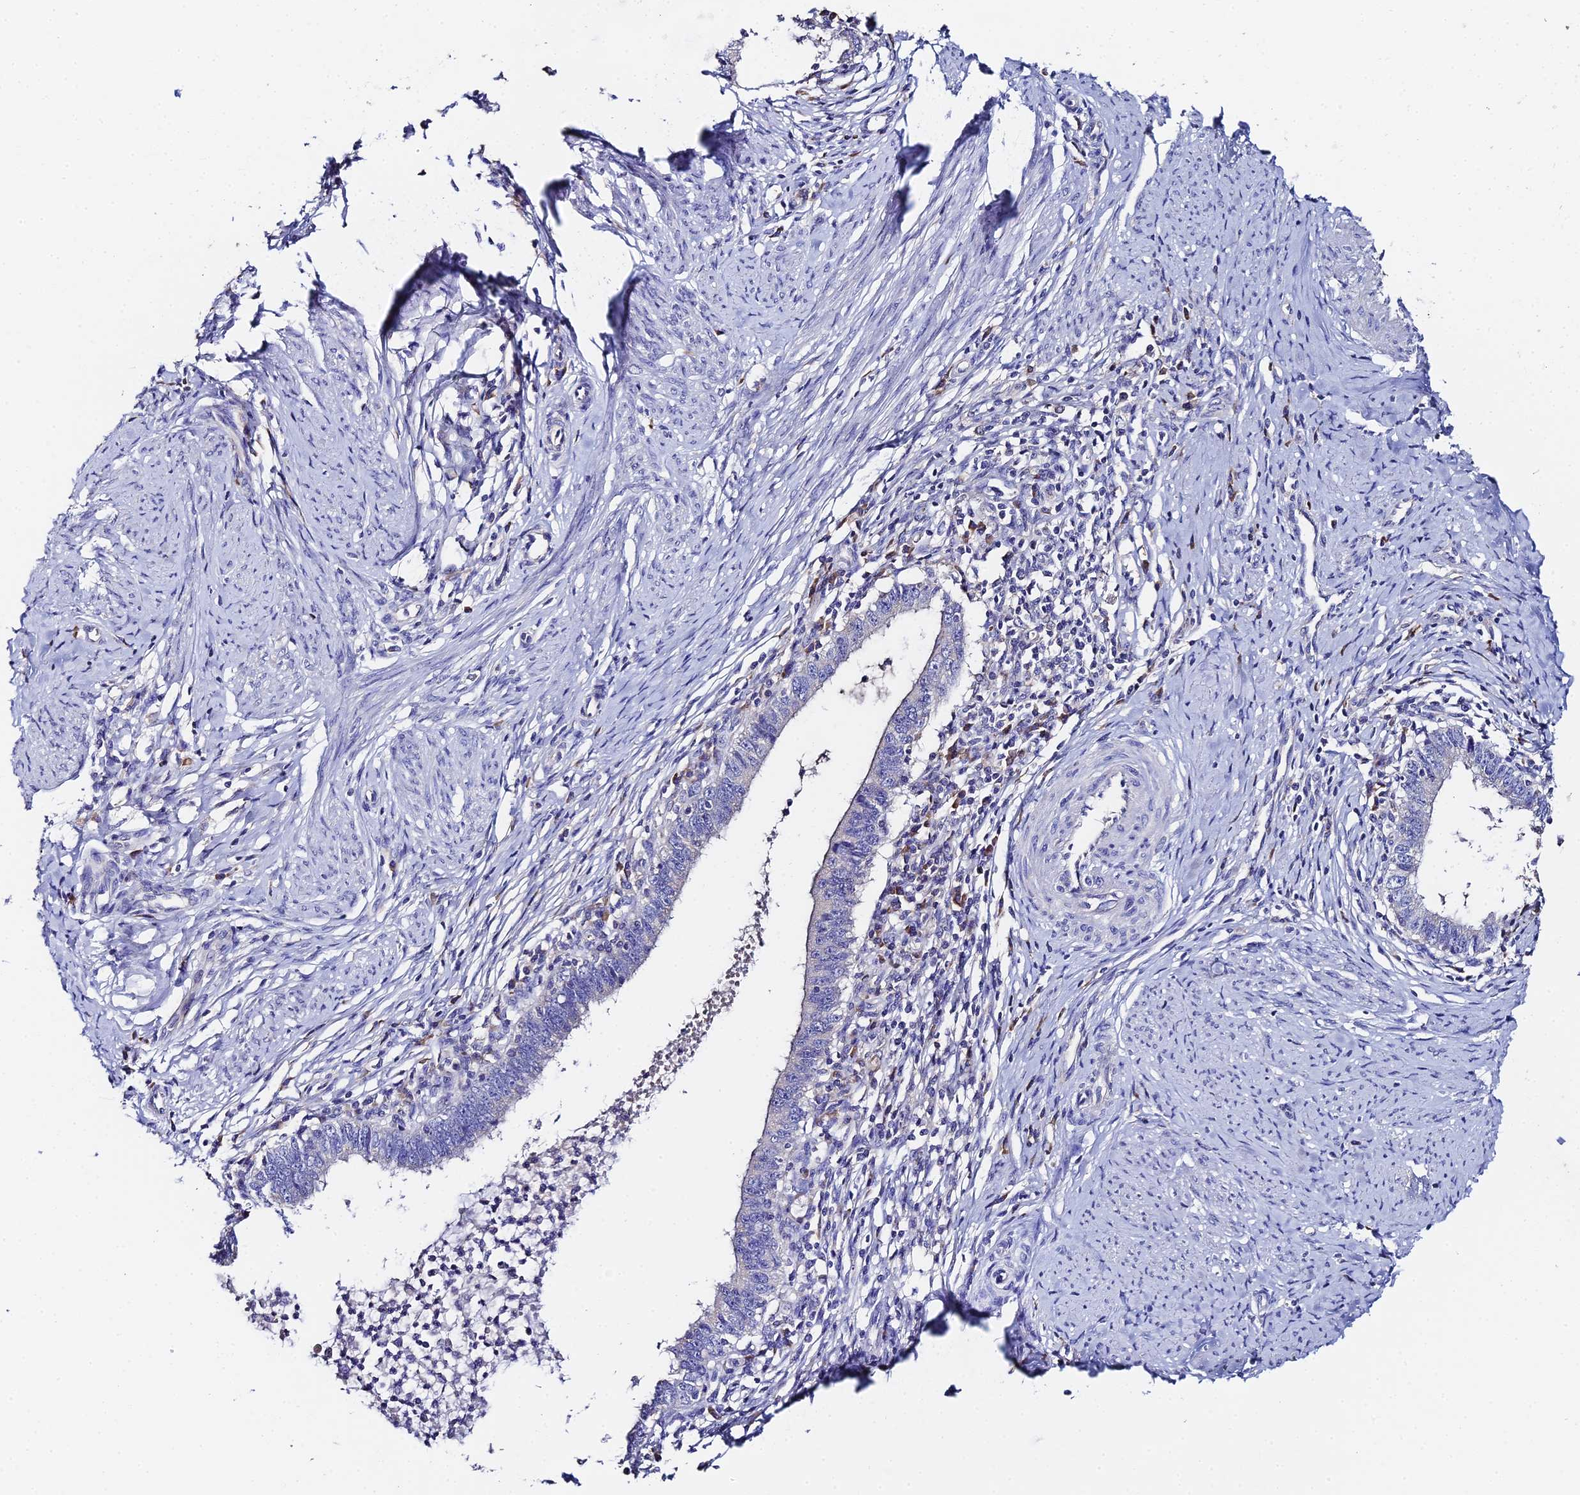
{"staining": {"intensity": "negative", "quantity": "none", "location": "none"}, "tissue": "cervical cancer", "cell_type": "Tumor cells", "image_type": "cancer", "snomed": [{"axis": "morphology", "description": "Adenocarcinoma, NOS"}, {"axis": "topography", "description": "Cervix"}], "caption": "Cervical cancer stained for a protein using immunohistochemistry demonstrates no expression tumor cells.", "gene": "UBE2L3", "patient": {"sex": "female", "age": 36}}